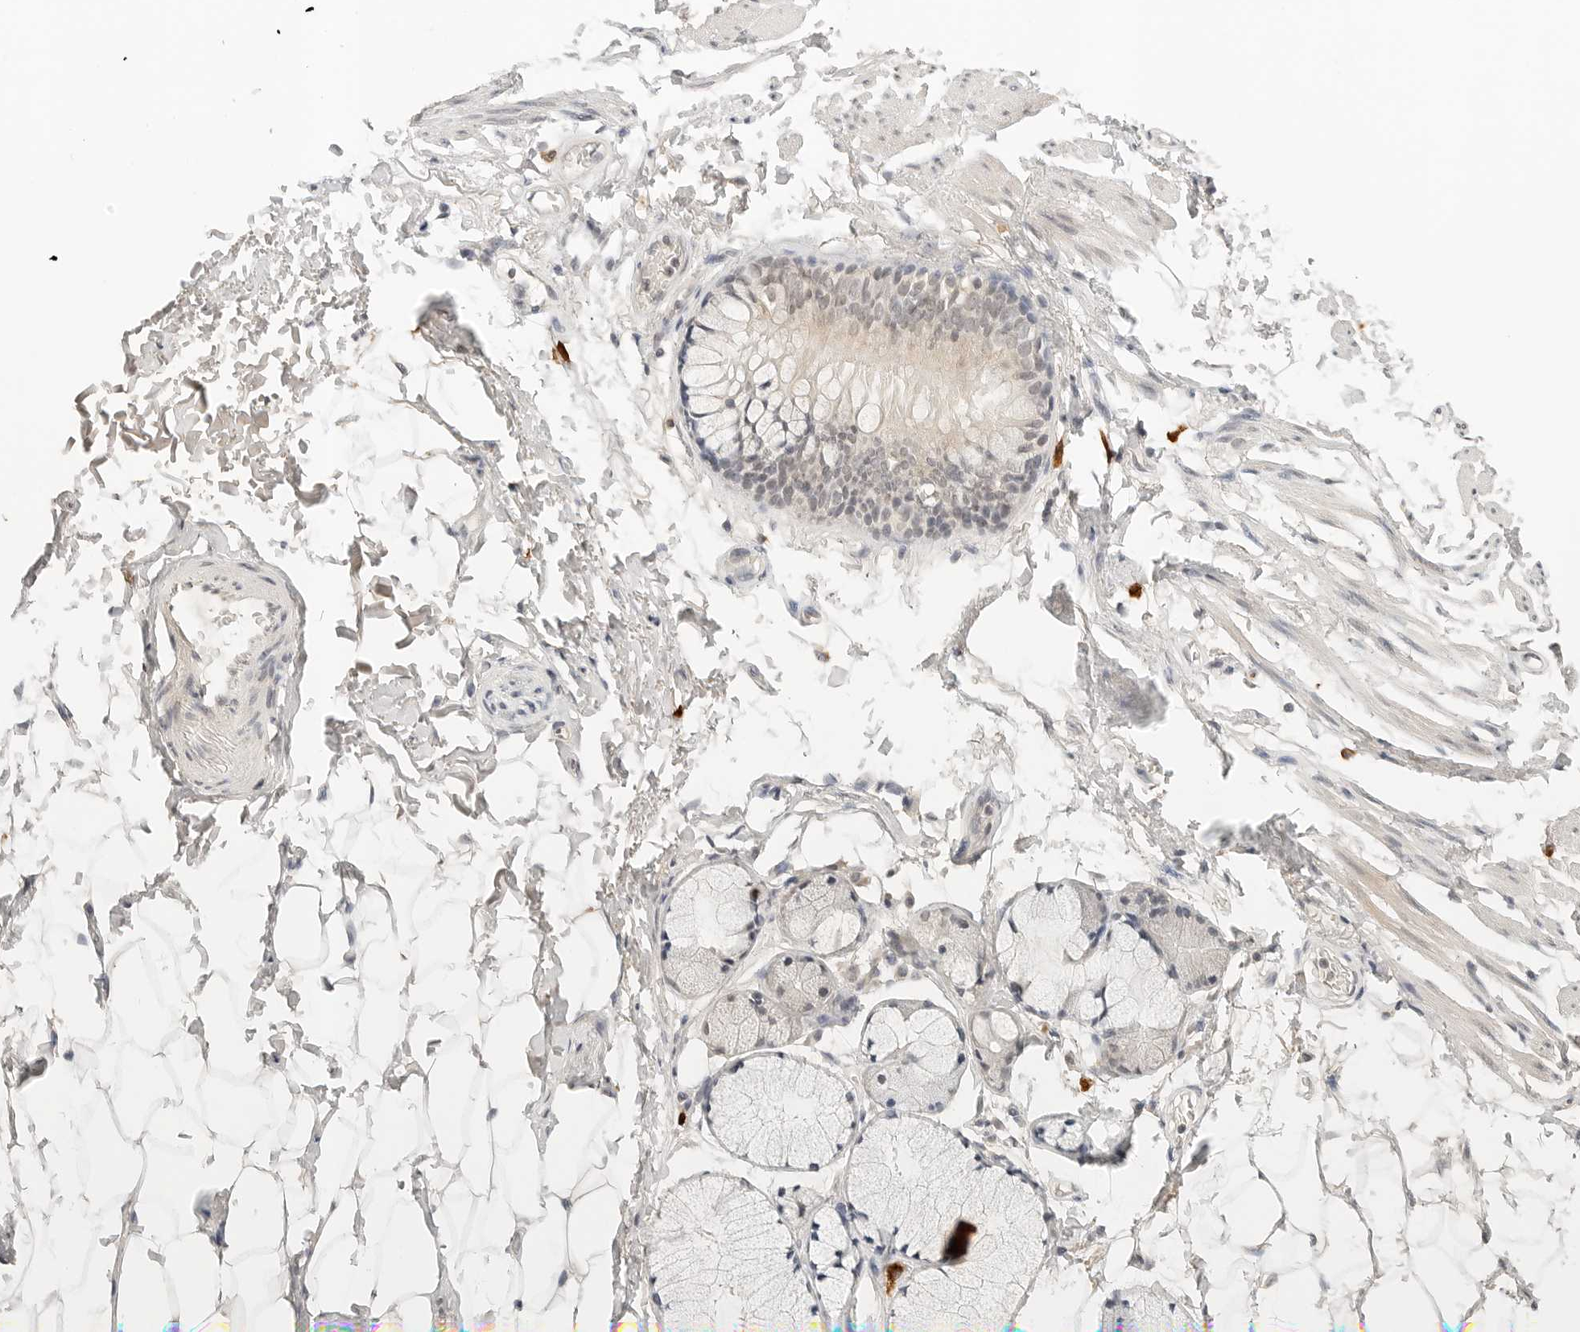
{"staining": {"intensity": "weak", "quantity": "25%-75%", "location": "cytoplasmic/membranous"}, "tissue": "adipose tissue", "cell_type": "Adipocytes", "image_type": "normal", "snomed": [{"axis": "morphology", "description": "Normal tissue, NOS"}, {"axis": "topography", "description": "Cartilage tissue"}, {"axis": "topography", "description": "Bronchus"}], "caption": "A brown stain highlights weak cytoplasmic/membranous staining of a protein in adipocytes of normal human adipose tissue.", "gene": "IL24", "patient": {"sex": "female", "age": 73}}